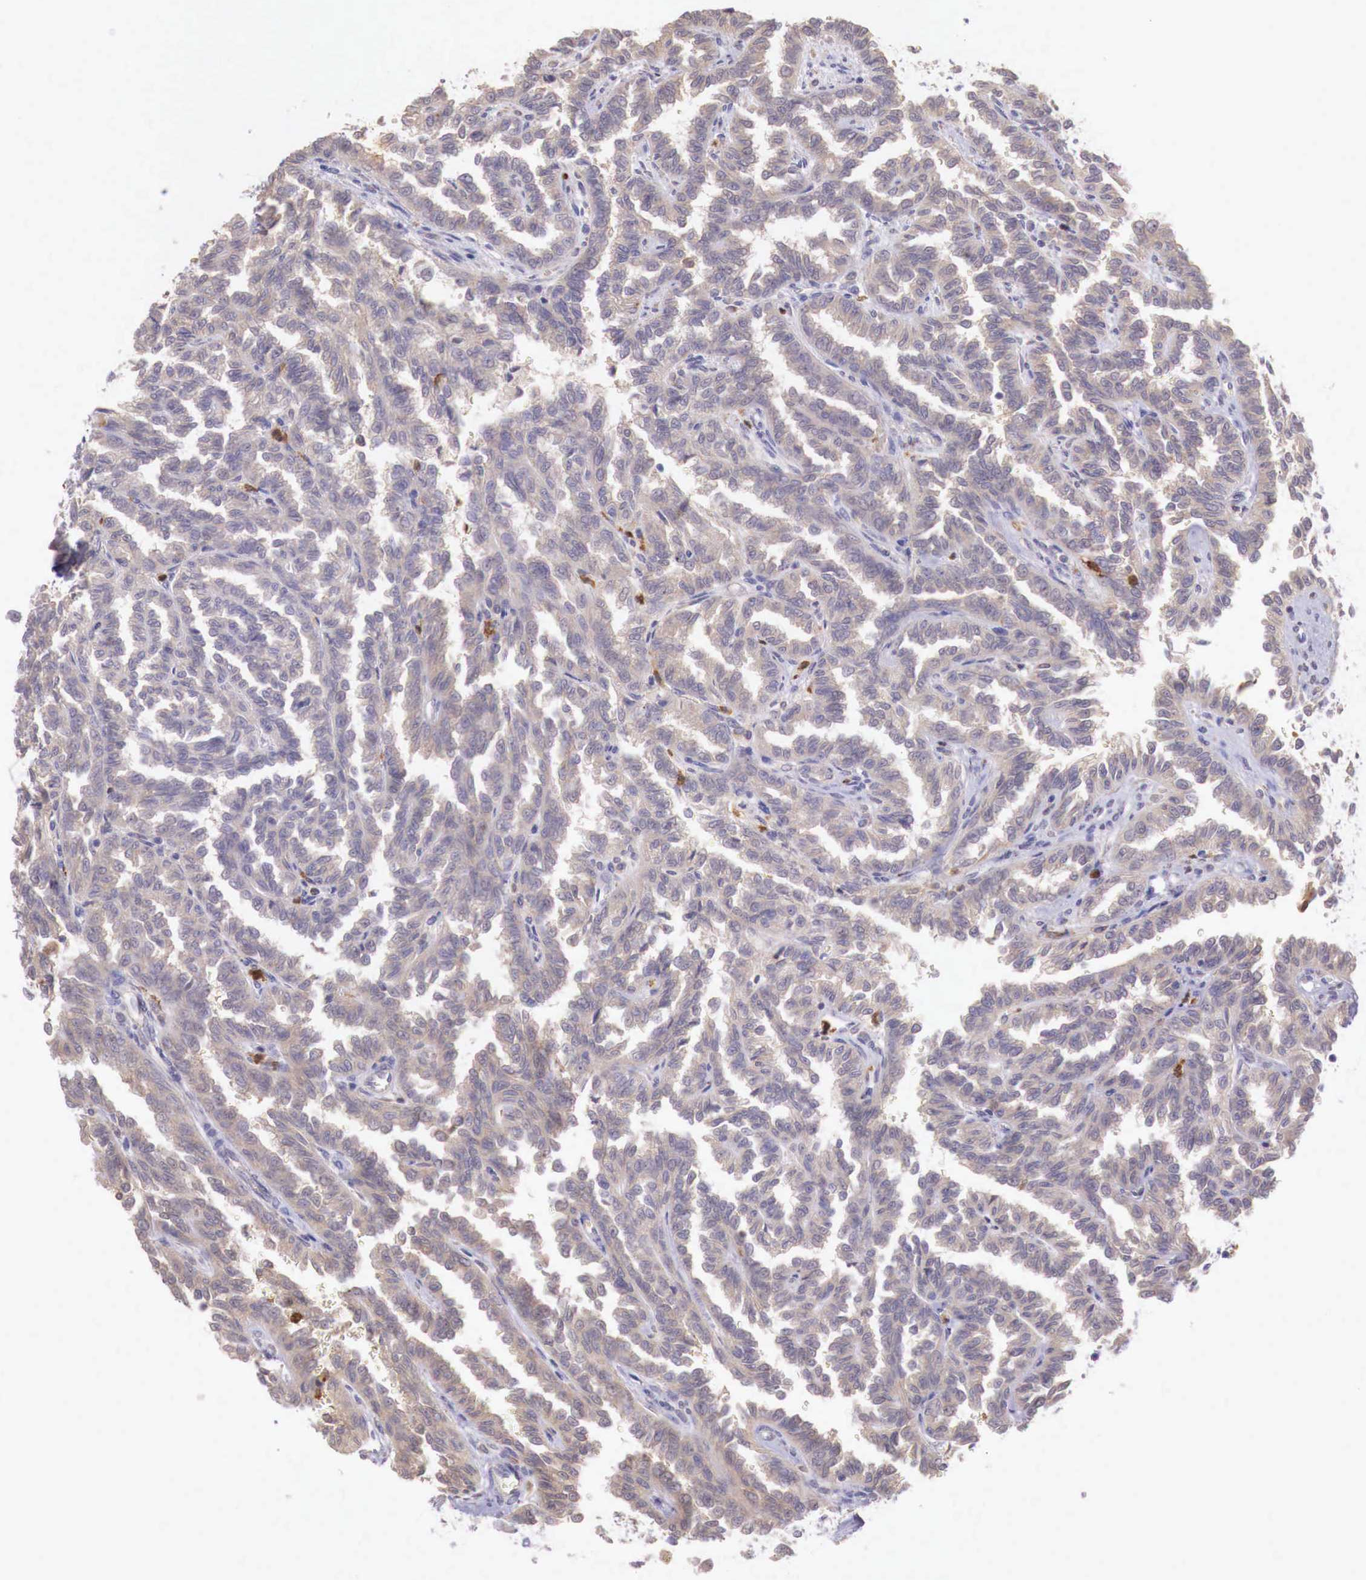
{"staining": {"intensity": "weak", "quantity": ">75%", "location": "cytoplasmic/membranous"}, "tissue": "renal cancer", "cell_type": "Tumor cells", "image_type": "cancer", "snomed": [{"axis": "morphology", "description": "Inflammation, NOS"}, {"axis": "morphology", "description": "Adenocarcinoma, NOS"}, {"axis": "topography", "description": "Kidney"}], "caption": "IHC (DAB (3,3'-diaminobenzidine)) staining of human adenocarcinoma (renal) demonstrates weak cytoplasmic/membranous protein positivity in about >75% of tumor cells. (DAB IHC, brown staining for protein, blue staining for nuclei).", "gene": "GAB2", "patient": {"sex": "male", "age": 68}}